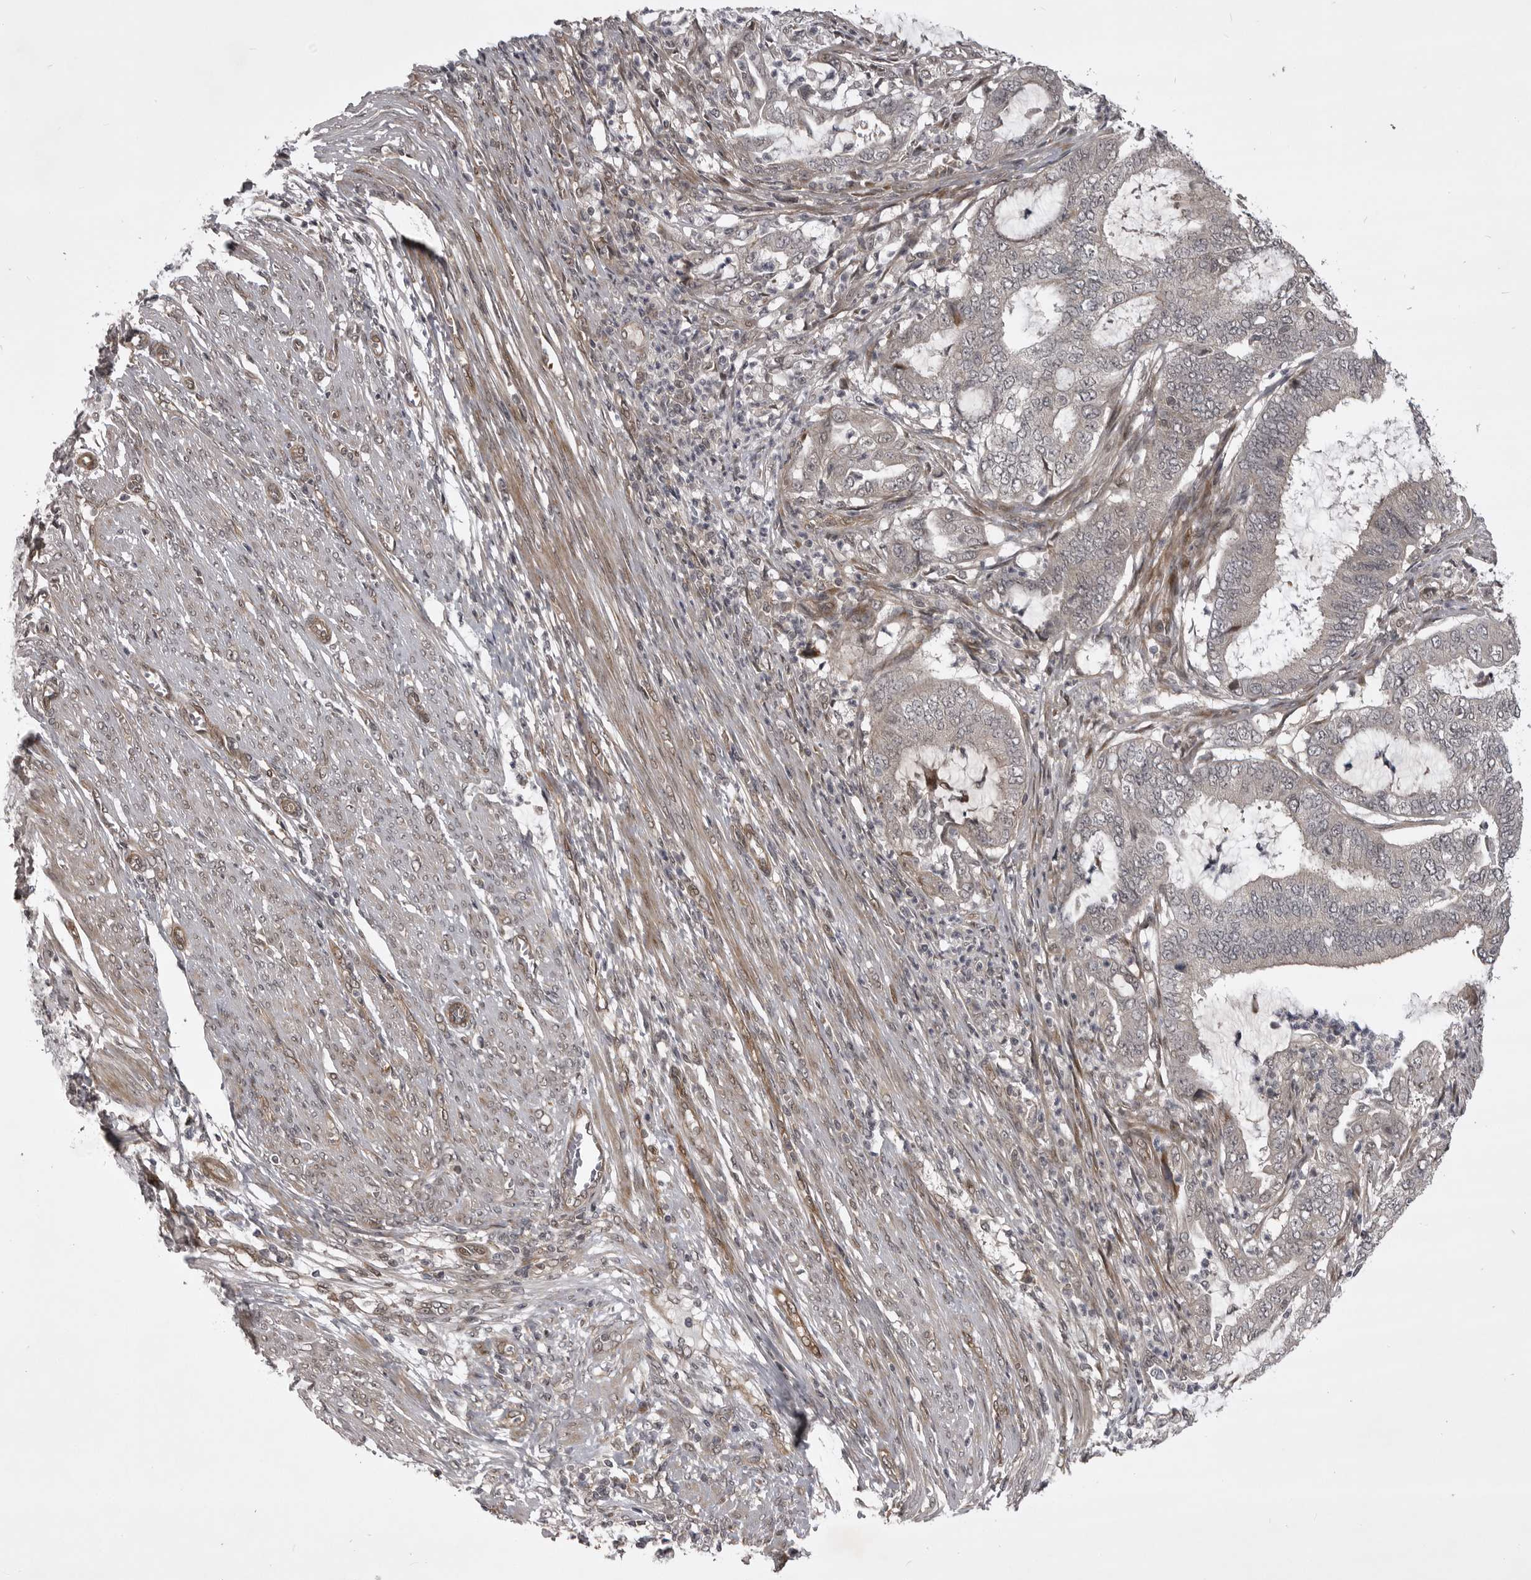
{"staining": {"intensity": "negative", "quantity": "none", "location": "none"}, "tissue": "endometrial cancer", "cell_type": "Tumor cells", "image_type": "cancer", "snomed": [{"axis": "morphology", "description": "Adenocarcinoma, NOS"}, {"axis": "topography", "description": "Endometrium"}], "caption": "Immunohistochemistry (IHC) of human endometrial cancer (adenocarcinoma) exhibits no expression in tumor cells.", "gene": "SNX16", "patient": {"sex": "female", "age": 51}}